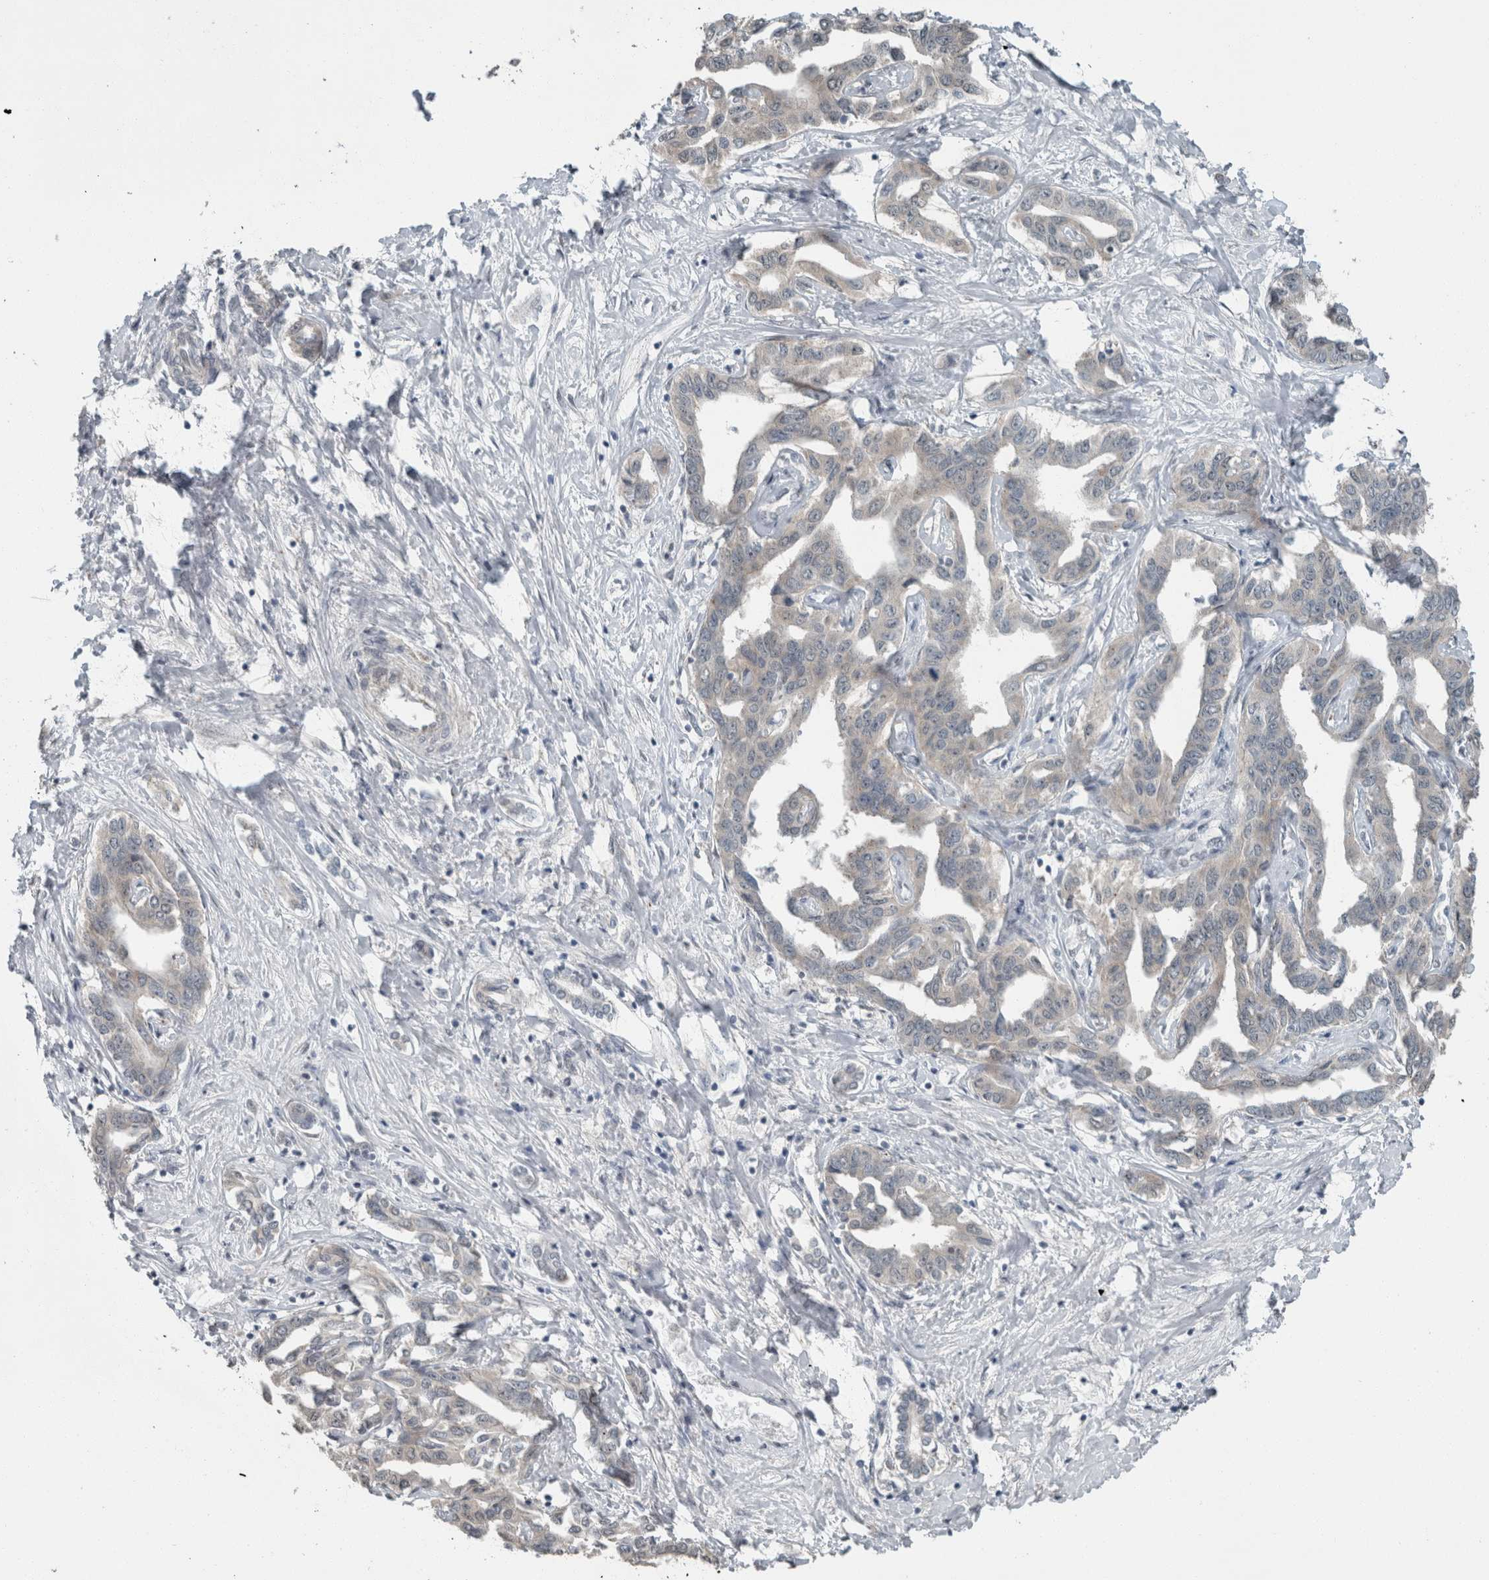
{"staining": {"intensity": "negative", "quantity": "none", "location": "none"}, "tissue": "liver cancer", "cell_type": "Tumor cells", "image_type": "cancer", "snomed": [{"axis": "morphology", "description": "Cholangiocarcinoma"}, {"axis": "topography", "description": "Liver"}], "caption": "A high-resolution photomicrograph shows IHC staining of liver cholangiocarcinoma, which shows no significant staining in tumor cells. The staining is performed using DAB brown chromogen with nuclei counter-stained in using hematoxylin.", "gene": "MYO1E", "patient": {"sex": "male", "age": 59}}